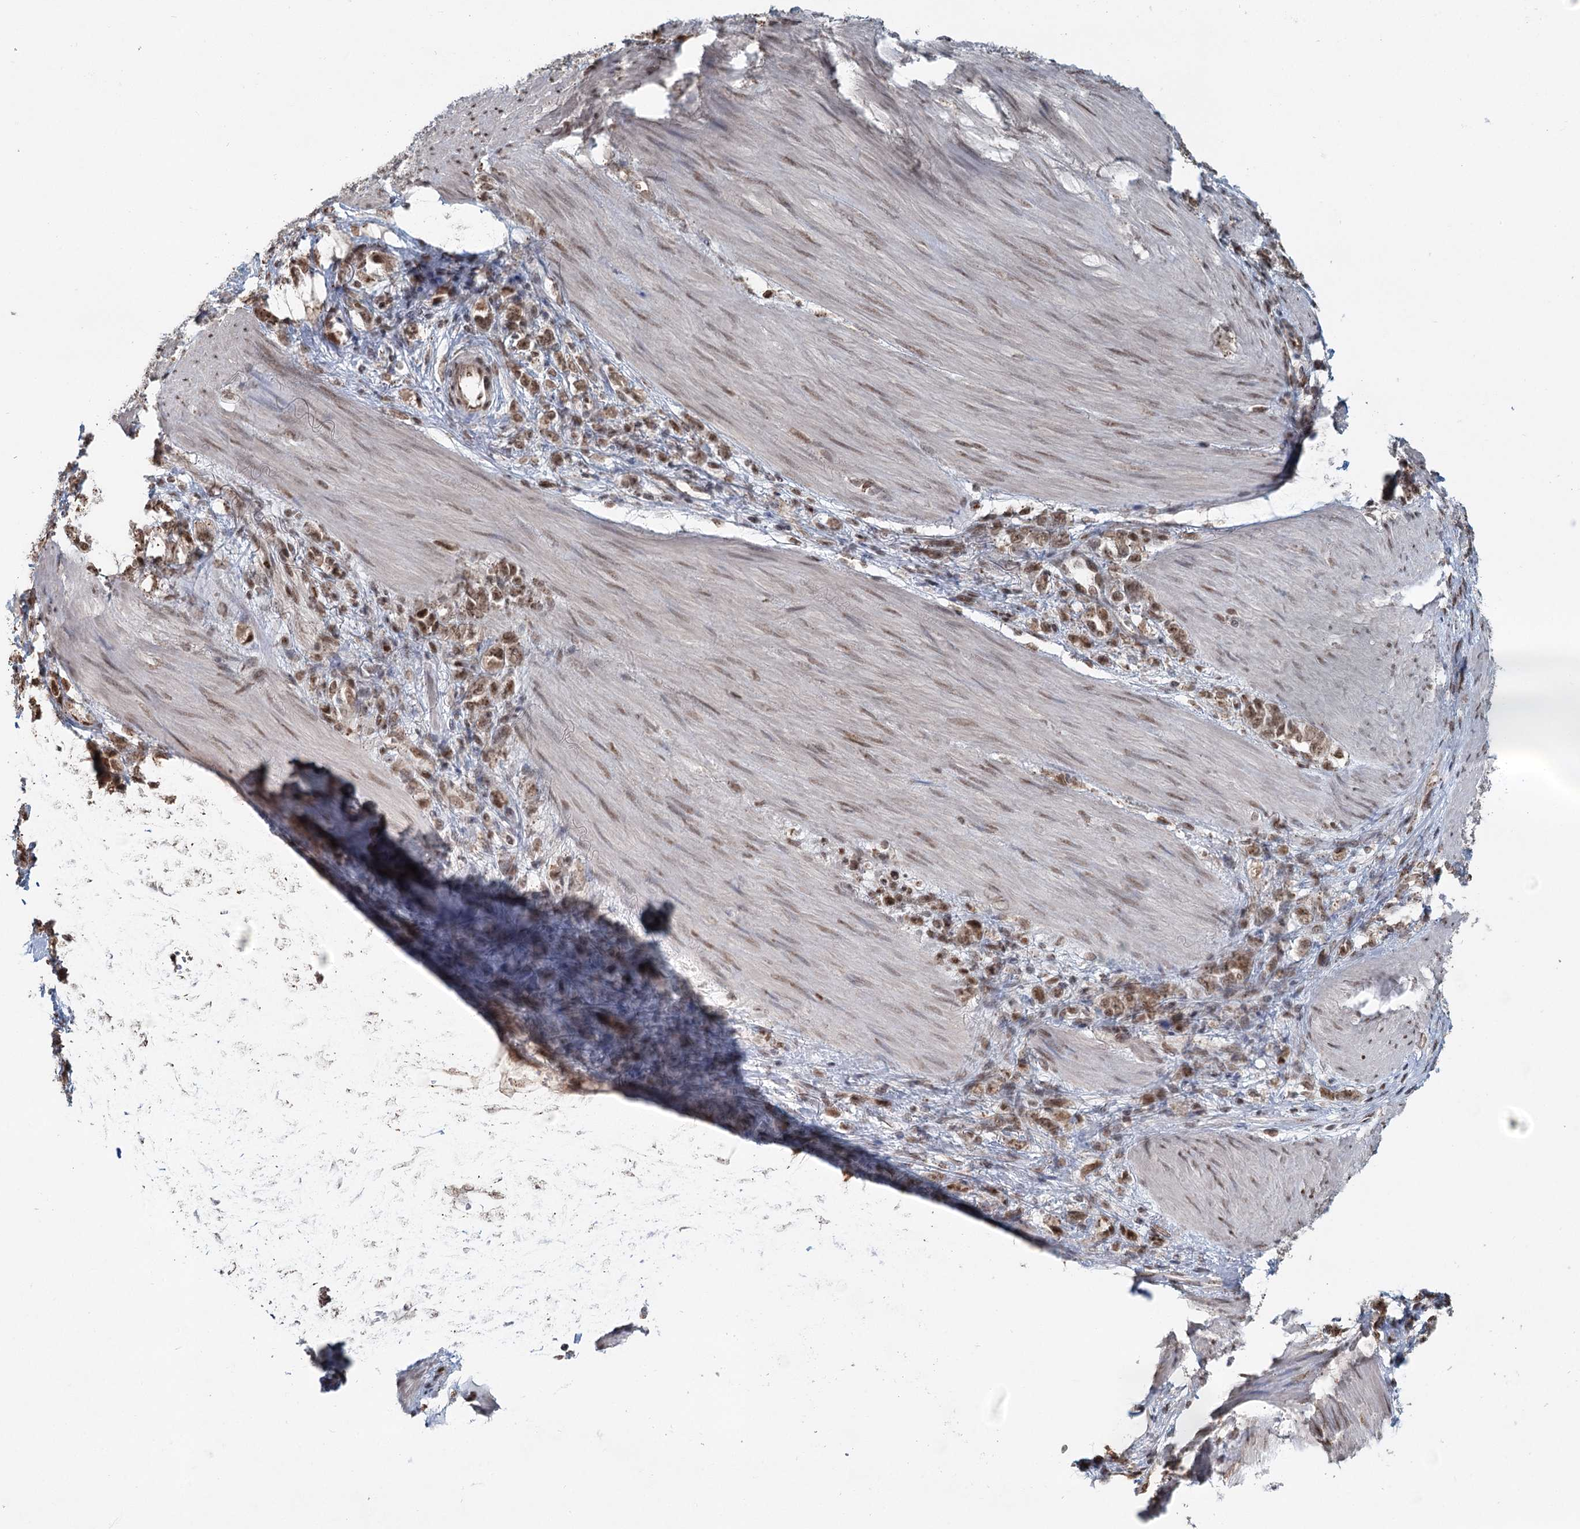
{"staining": {"intensity": "moderate", "quantity": ">75%", "location": "nuclear"}, "tissue": "stomach cancer", "cell_type": "Tumor cells", "image_type": "cancer", "snomed": [{"axis": "morphology", "description": "Adenocarcinoma, NOS"}, {"axis": "topography", "description": "Stomach"}], "caption": "Immunohistochemistry (IHC) photomicrograph of neoplastic tissue: human stomach cancer stained using immunohistochemistry (IHC) reveals medium levels of moderate protein expression localized specifically in the nuclear of tumor cells, appearing as a nuclear brown color.", "gene": "GPALPP1", "patient": {"sex": "female", "age": 76}}